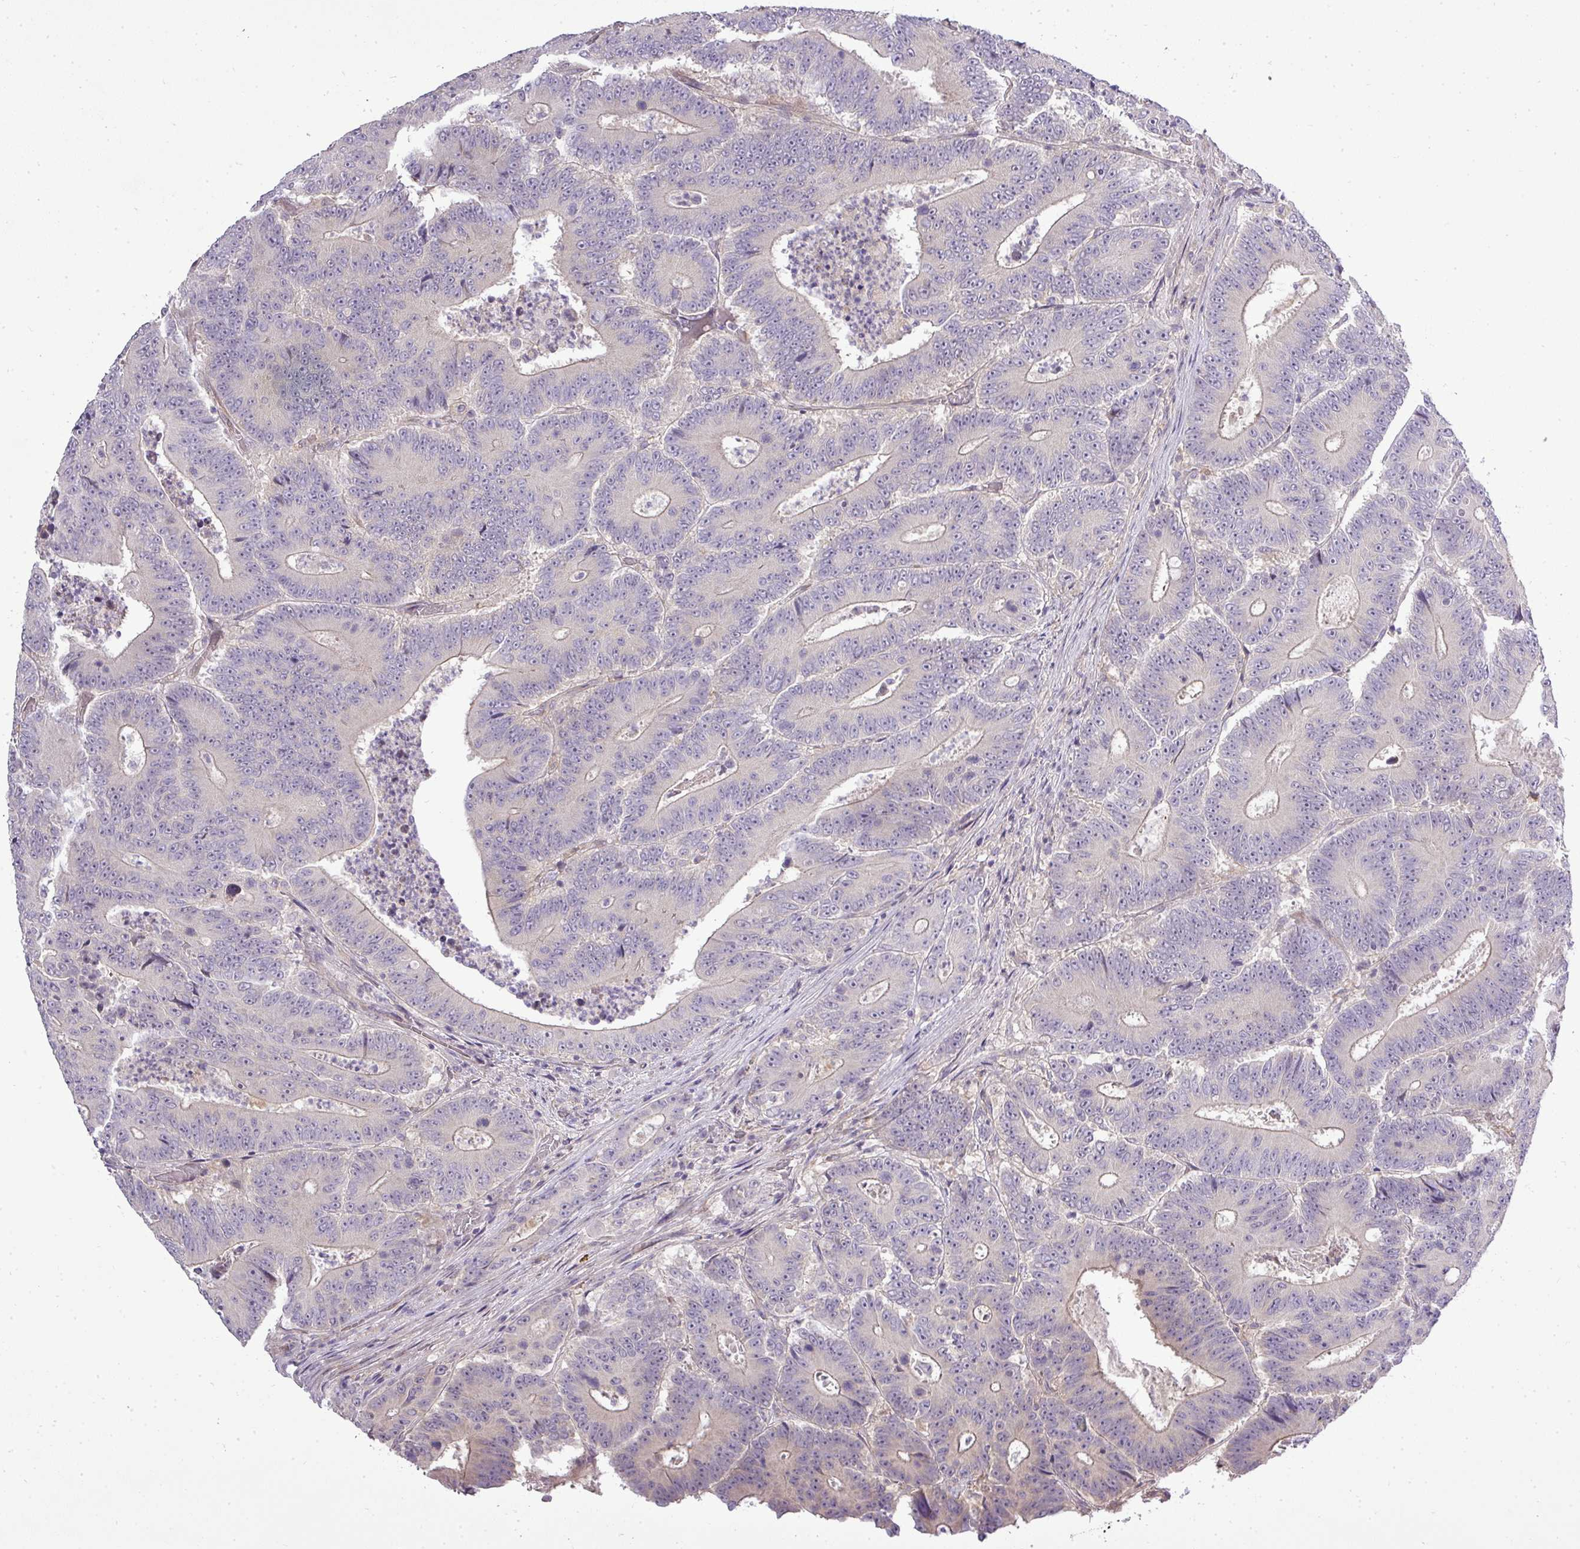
{"staining": {"intensity": "negative", "quantity": "none", "location": "none"}, "tissue": "colorectal cancer", "cell_type": "Tumor cells", "image_type": "cancer", "snomed": [{"axis": "morphology", "description": "Adenocarcinoma, NOS"}, {"axis": "topography", "description": "Colon"}], "caption": "Immunohistochemistry (IHC) of colorectal cancer reveals no staining in tumor cells. The staining is performed using DAB brown chromogen with nuclei counter-stained in using hematoxylin.", "gene": "PDRG1", "patient": {"sex": "male", "age": 83}}